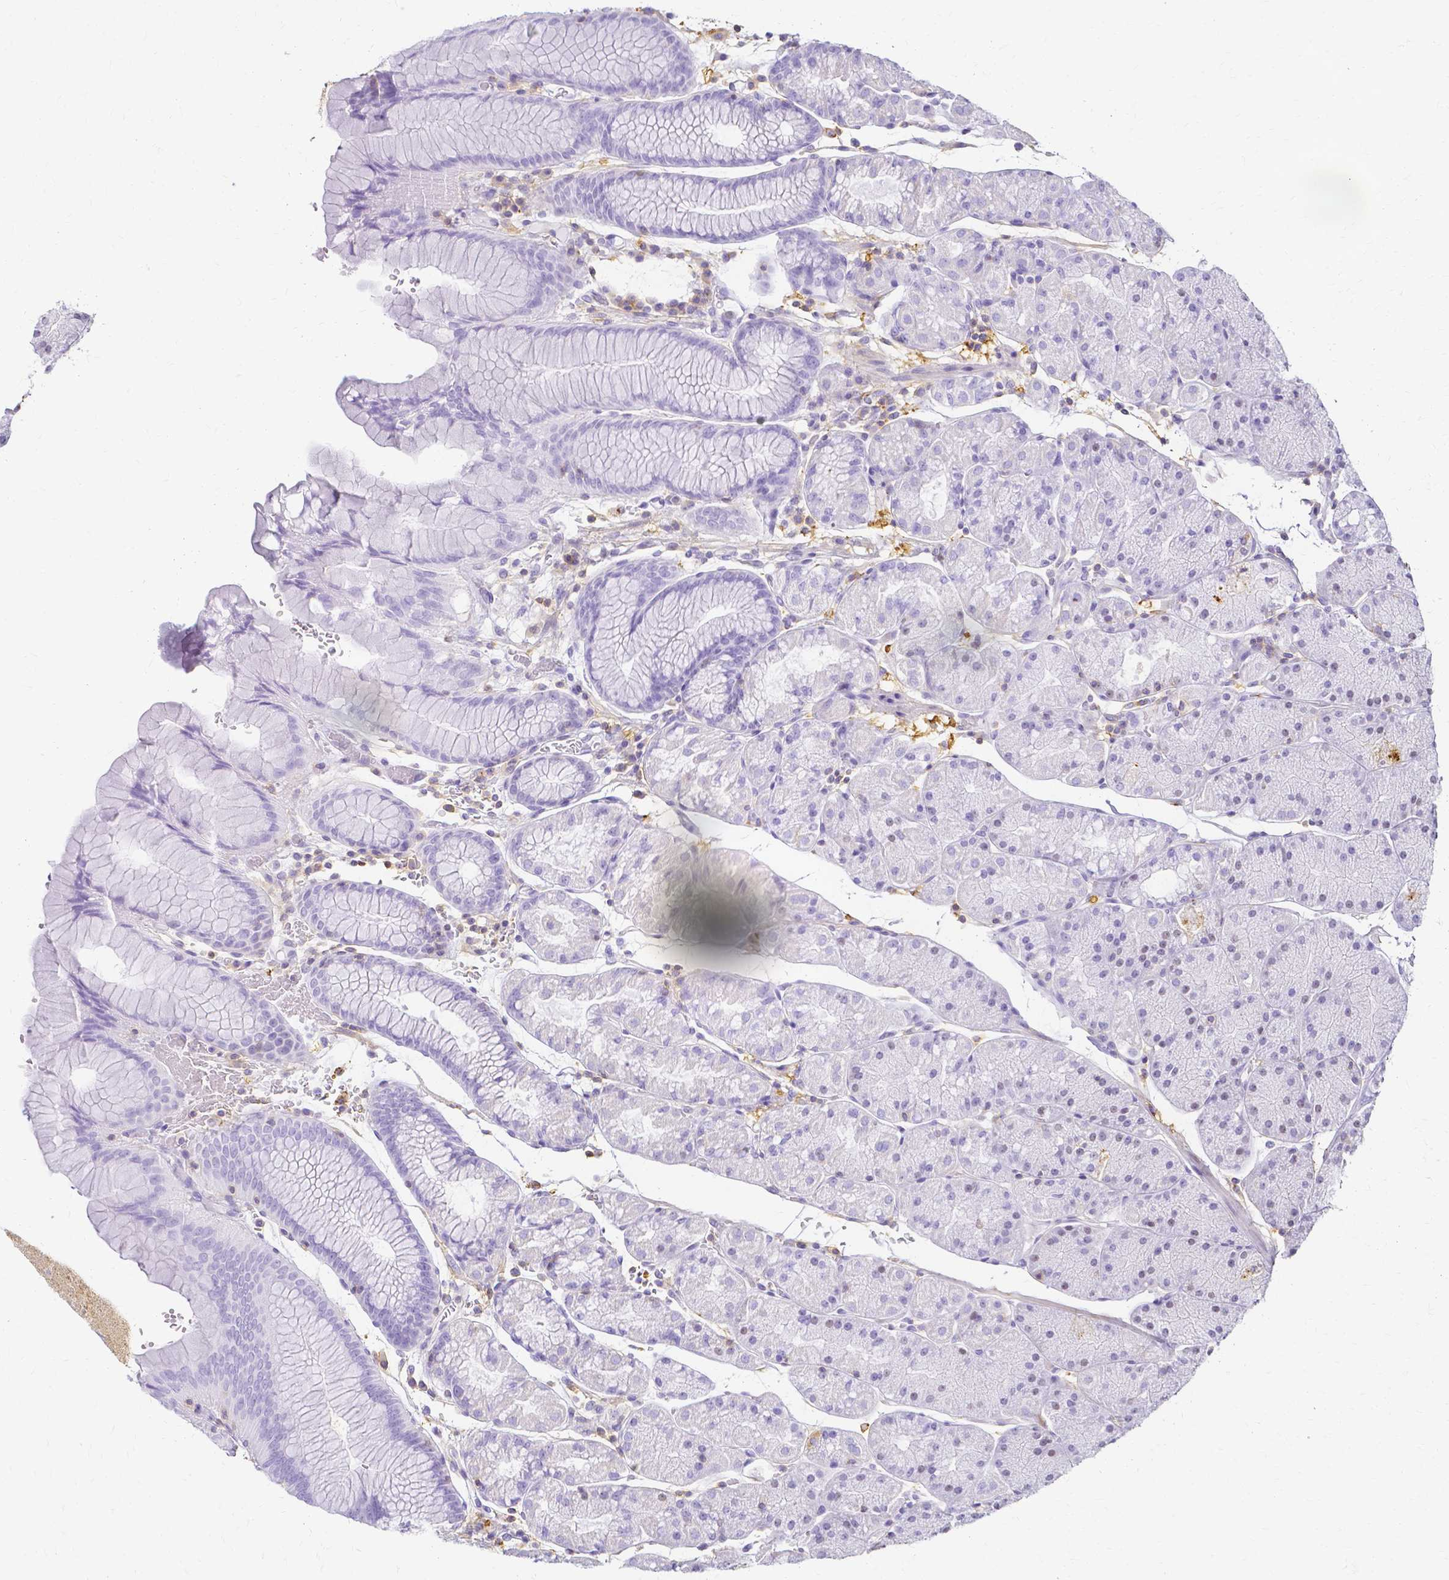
{"staining": {"intensity": "negative", "quantity": "none", "location": "none"}, "tissue": "stomach", "cell_type": "Glandular cells", "image_type": "normal", "snomed": [{"axis": "morphology", "description": "Normal tissue, NOS"}, {"axis": "topography", "description": "Stomach, upper"}, {"axis": "topography", "description": "Stomach"}], "caption": "This is an immunohistochemistry (IHC) photomicrograph of unremarkable human stomach. There is no expression in glandular cells.", "gene": "HSPA12A", "patient": {"sex": "male", "age": 76}}